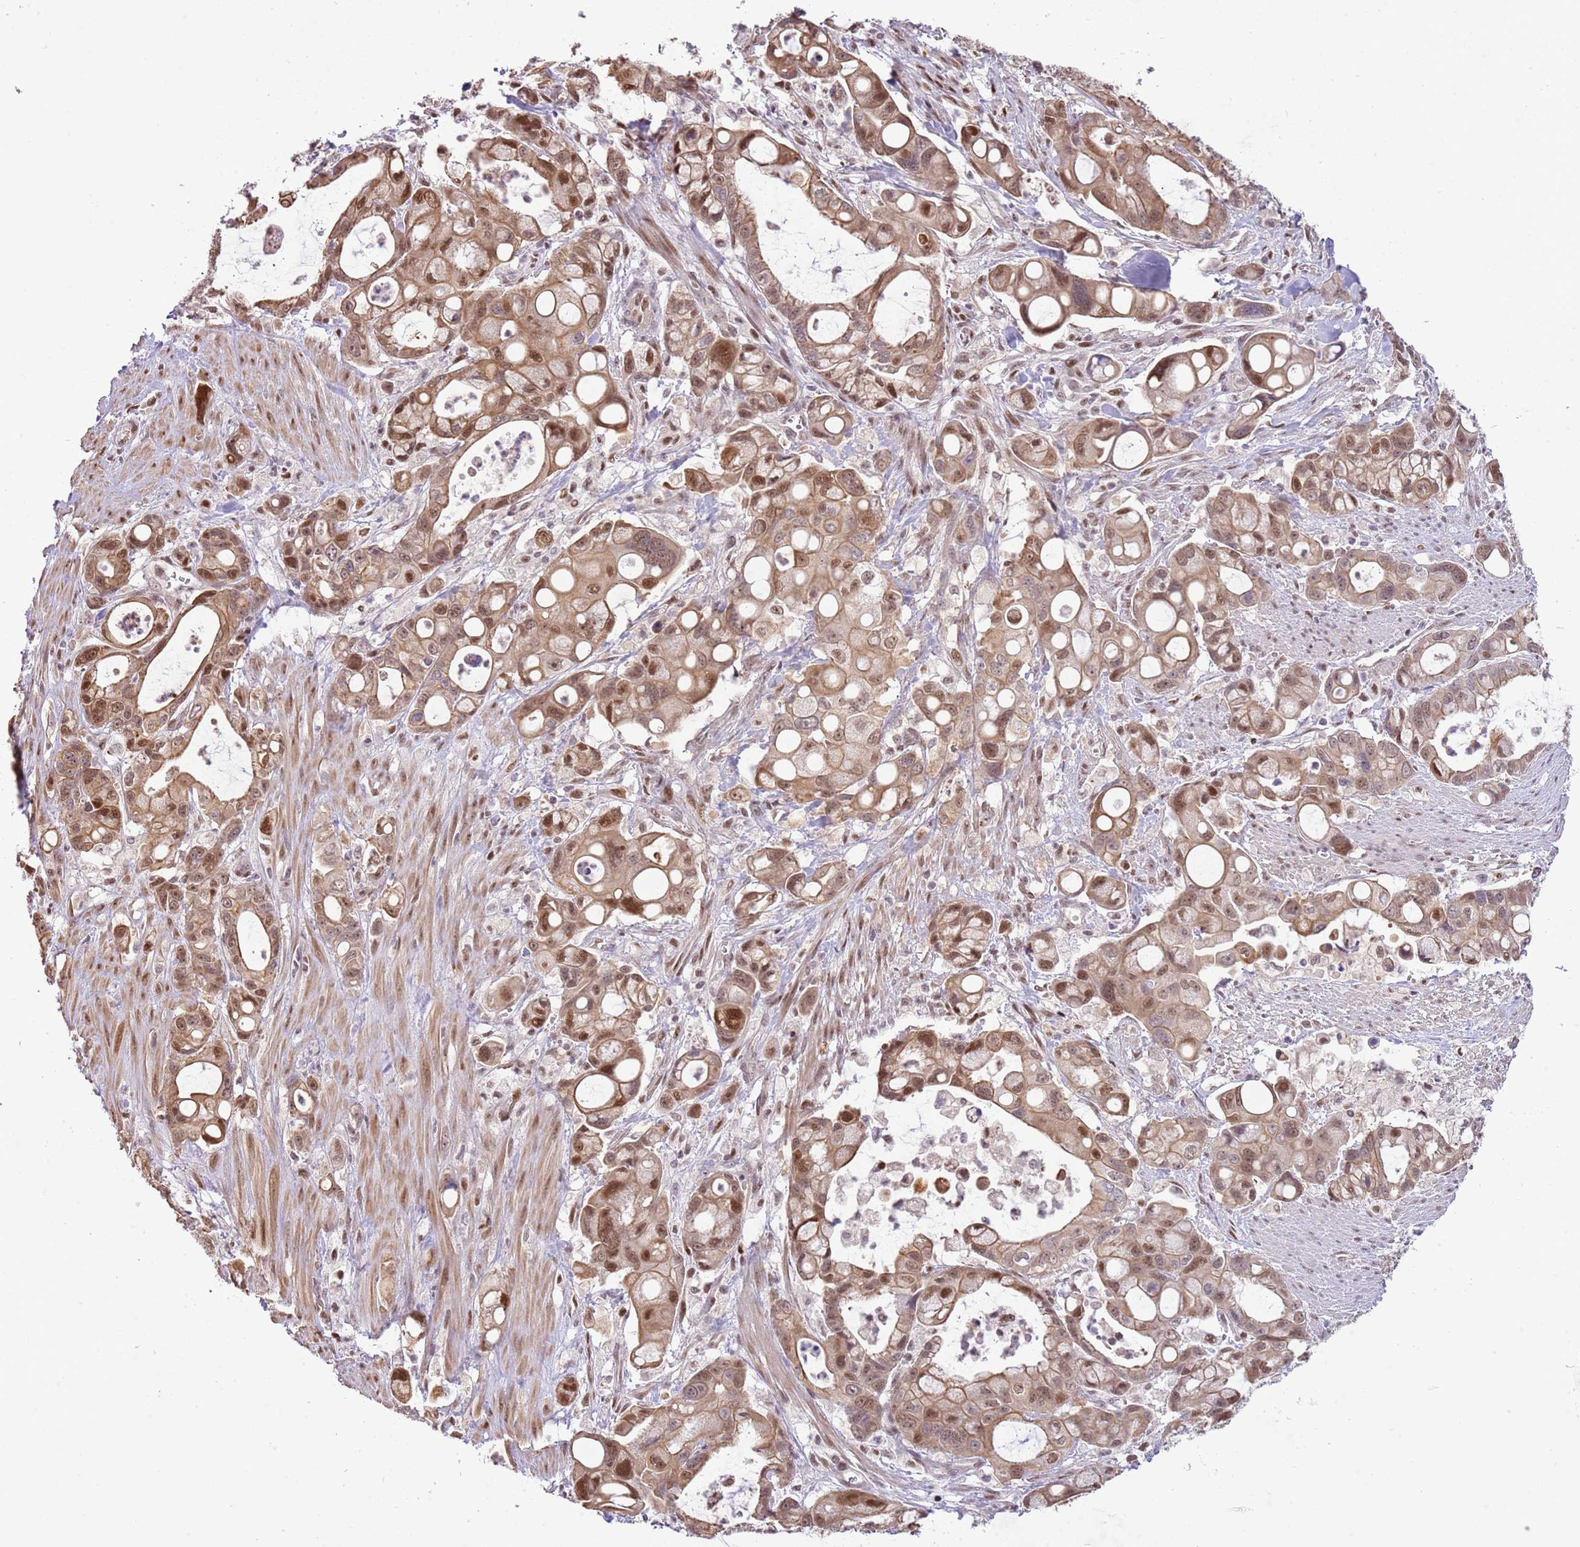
{"staining": {"intensity": "moderate", "quantity": ">75%", "location": "cytoplasmic/membranous,nuclear"}, "tissue": "pancreatic cancer", "cell_type": "Tumor cells", "image_type": "cancer", "snomed": [{"axis": "morphology", "description": "Adenocarcinoma, NOS"}, {"axis": "topography", "description": "Pancreas"}], "caption": "Pancreatic cancer (adenocarcinoma) stained with immunohistochemistry (IHC) exhibits moderate cytoplasmic/membranous and nuclear staining in approximately >75% of tumor cells.", "gene": "RFK", "patient": {"sex": "male", "age": 68}}